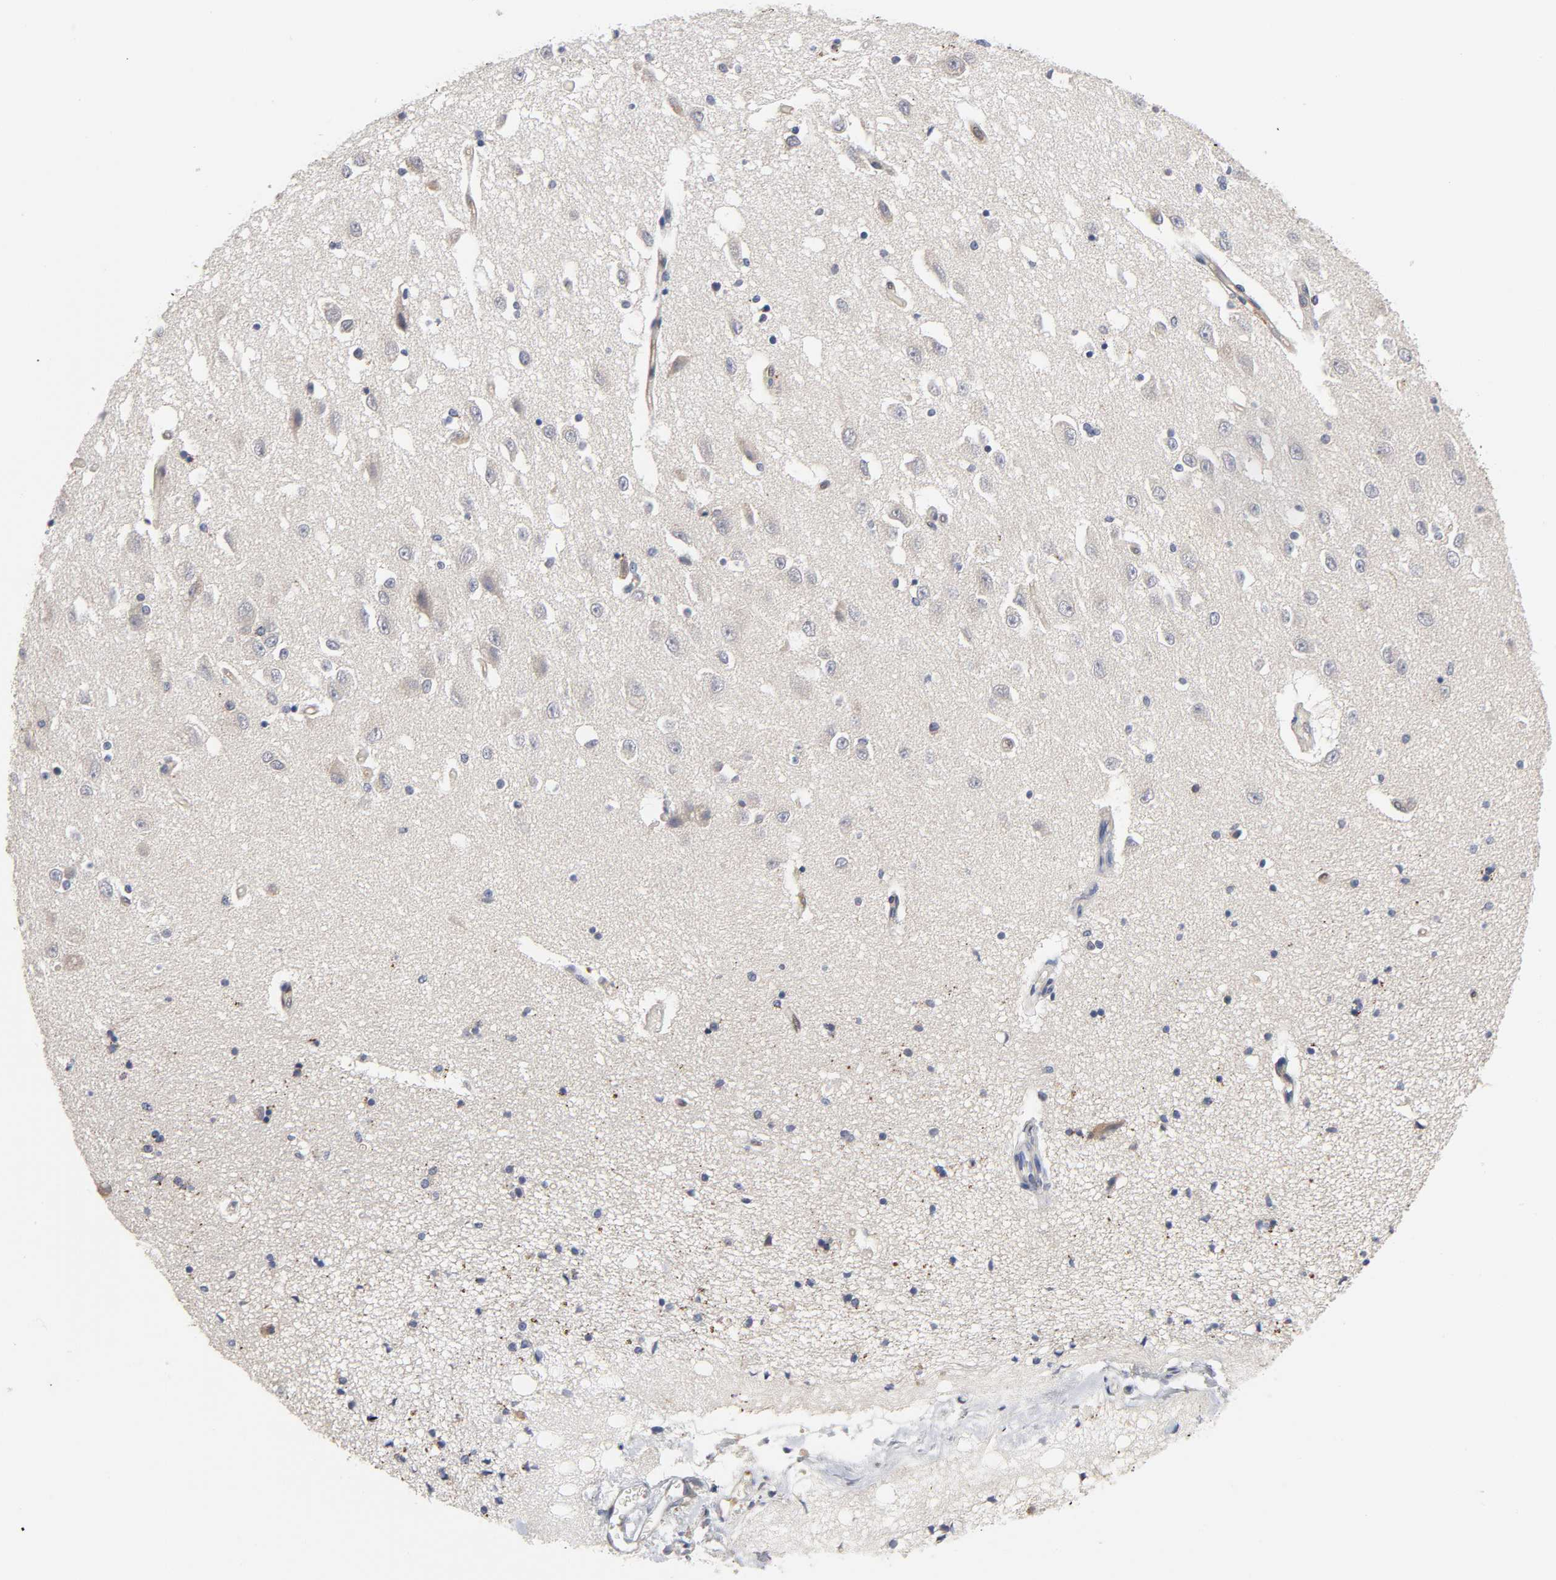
{"staining": {"intensity": "negative", "quantity": "none", "location": "none"}, "tissue": "hippocampus", "cell_type": "Glial cells", "image_type": "normal", "snomed": [{"axis": "morphology", "description": "Normal tissue, NOS"}, {"axis": "topography", "description": "Hippocampus"}], "caption": "High power microscopy image of an immunohistochemistry (IHC) histopathology image of normal hippocampus, revealing no significant staining in glial cells.", "gene": "C17orf75", "patient": {"sex": "female", "age": 54}}